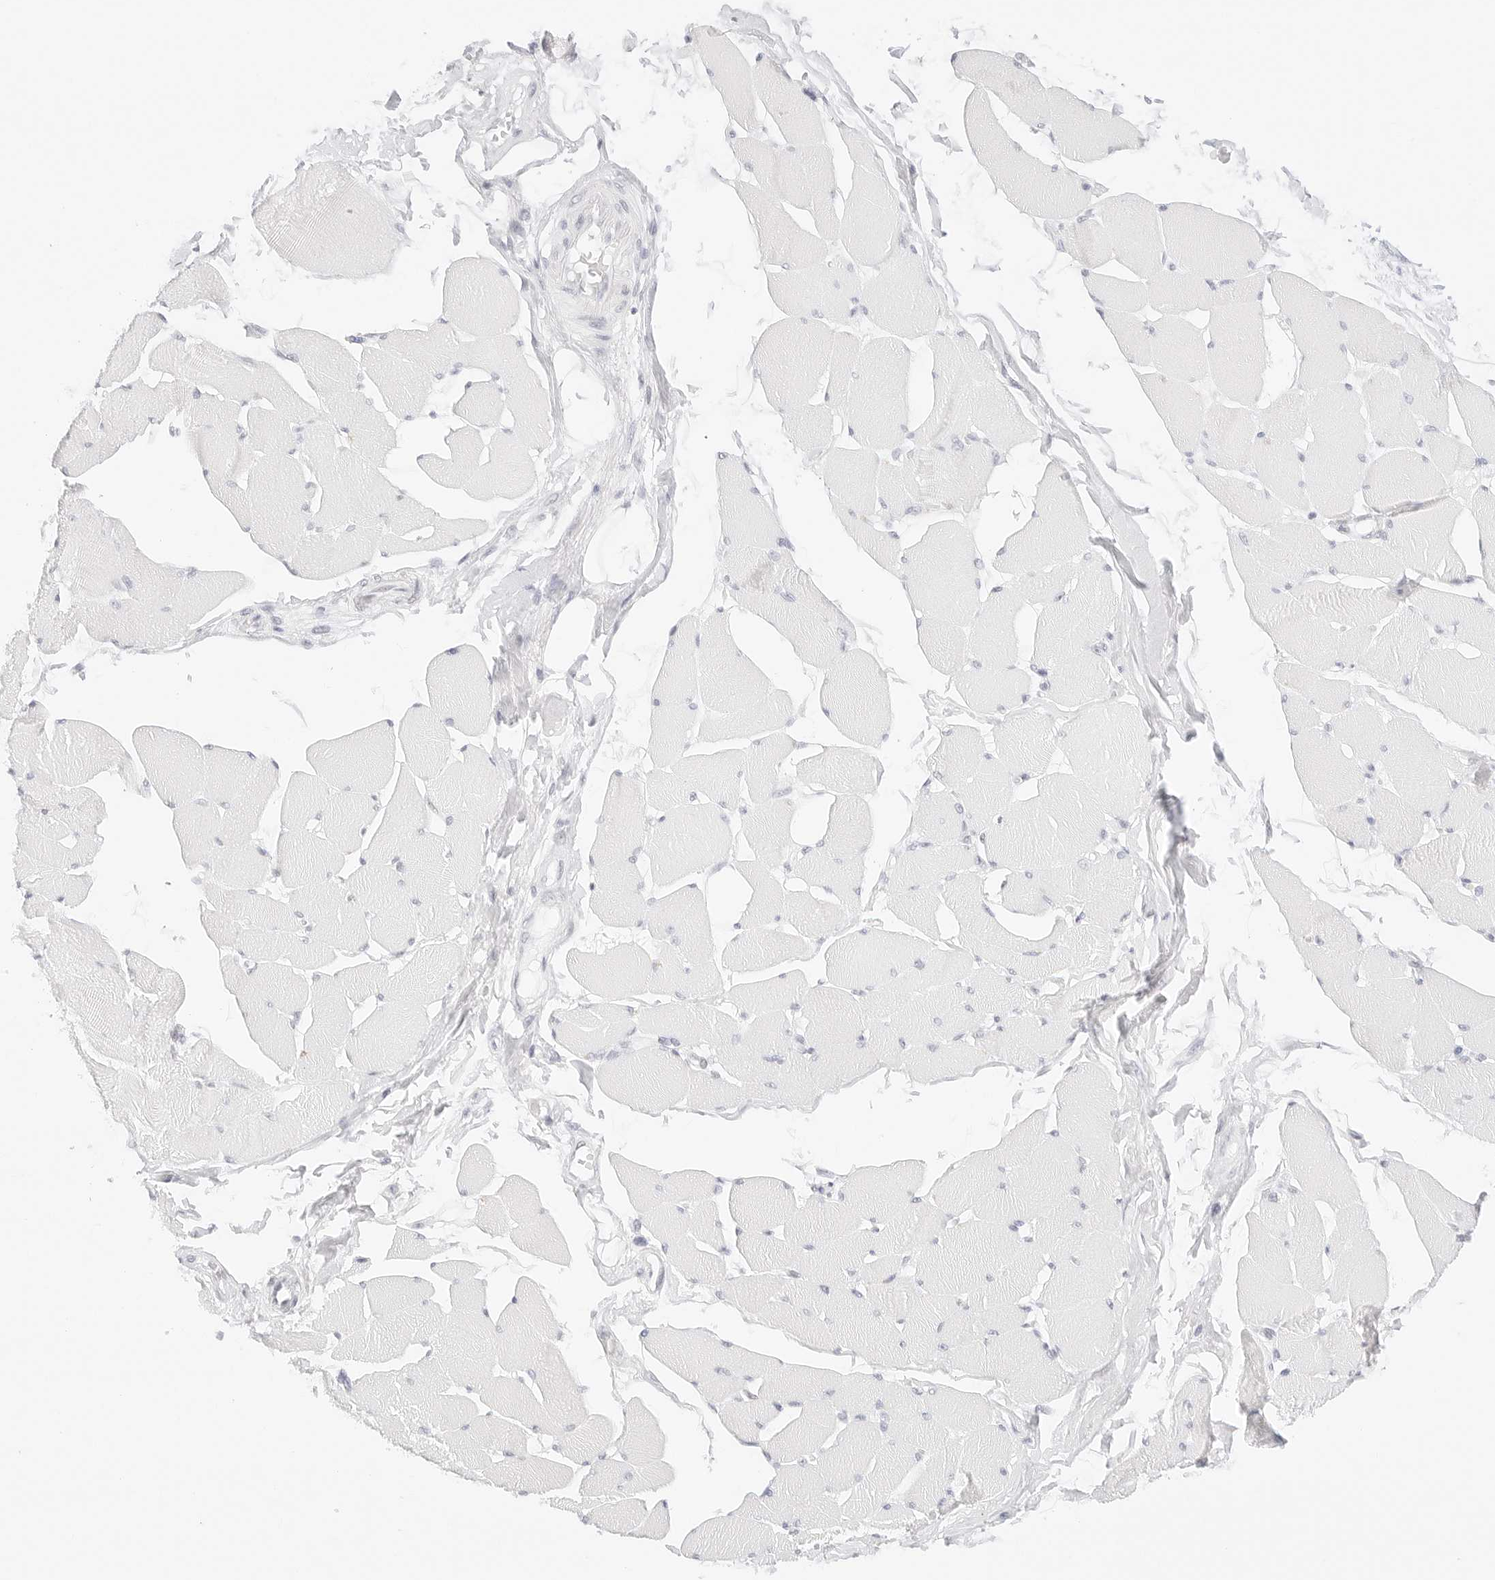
{"staining": {"intensity": "negative", "quantity": "none", "location": "none"}, "tissue": "skeletal muscle", "cell_type": "Myocytes", "image_type": "normal", "snomed": [{"axis": "morphology", "description": "Normal tissue, NOS"}, {"axis": "topography", "description": "Skin"}, {"axis": "topography", "description": "Skeletal muscle"}], "caption": "Myocytes show no significant protein expression in normal skeletal muscle. (DAB (3,3'-diaminobenzidine) immunohistochemistry (IHC) with hematoxylin counter stain).", "gene": "CDH1", "patient": {"sex": "male", "age": 83}}